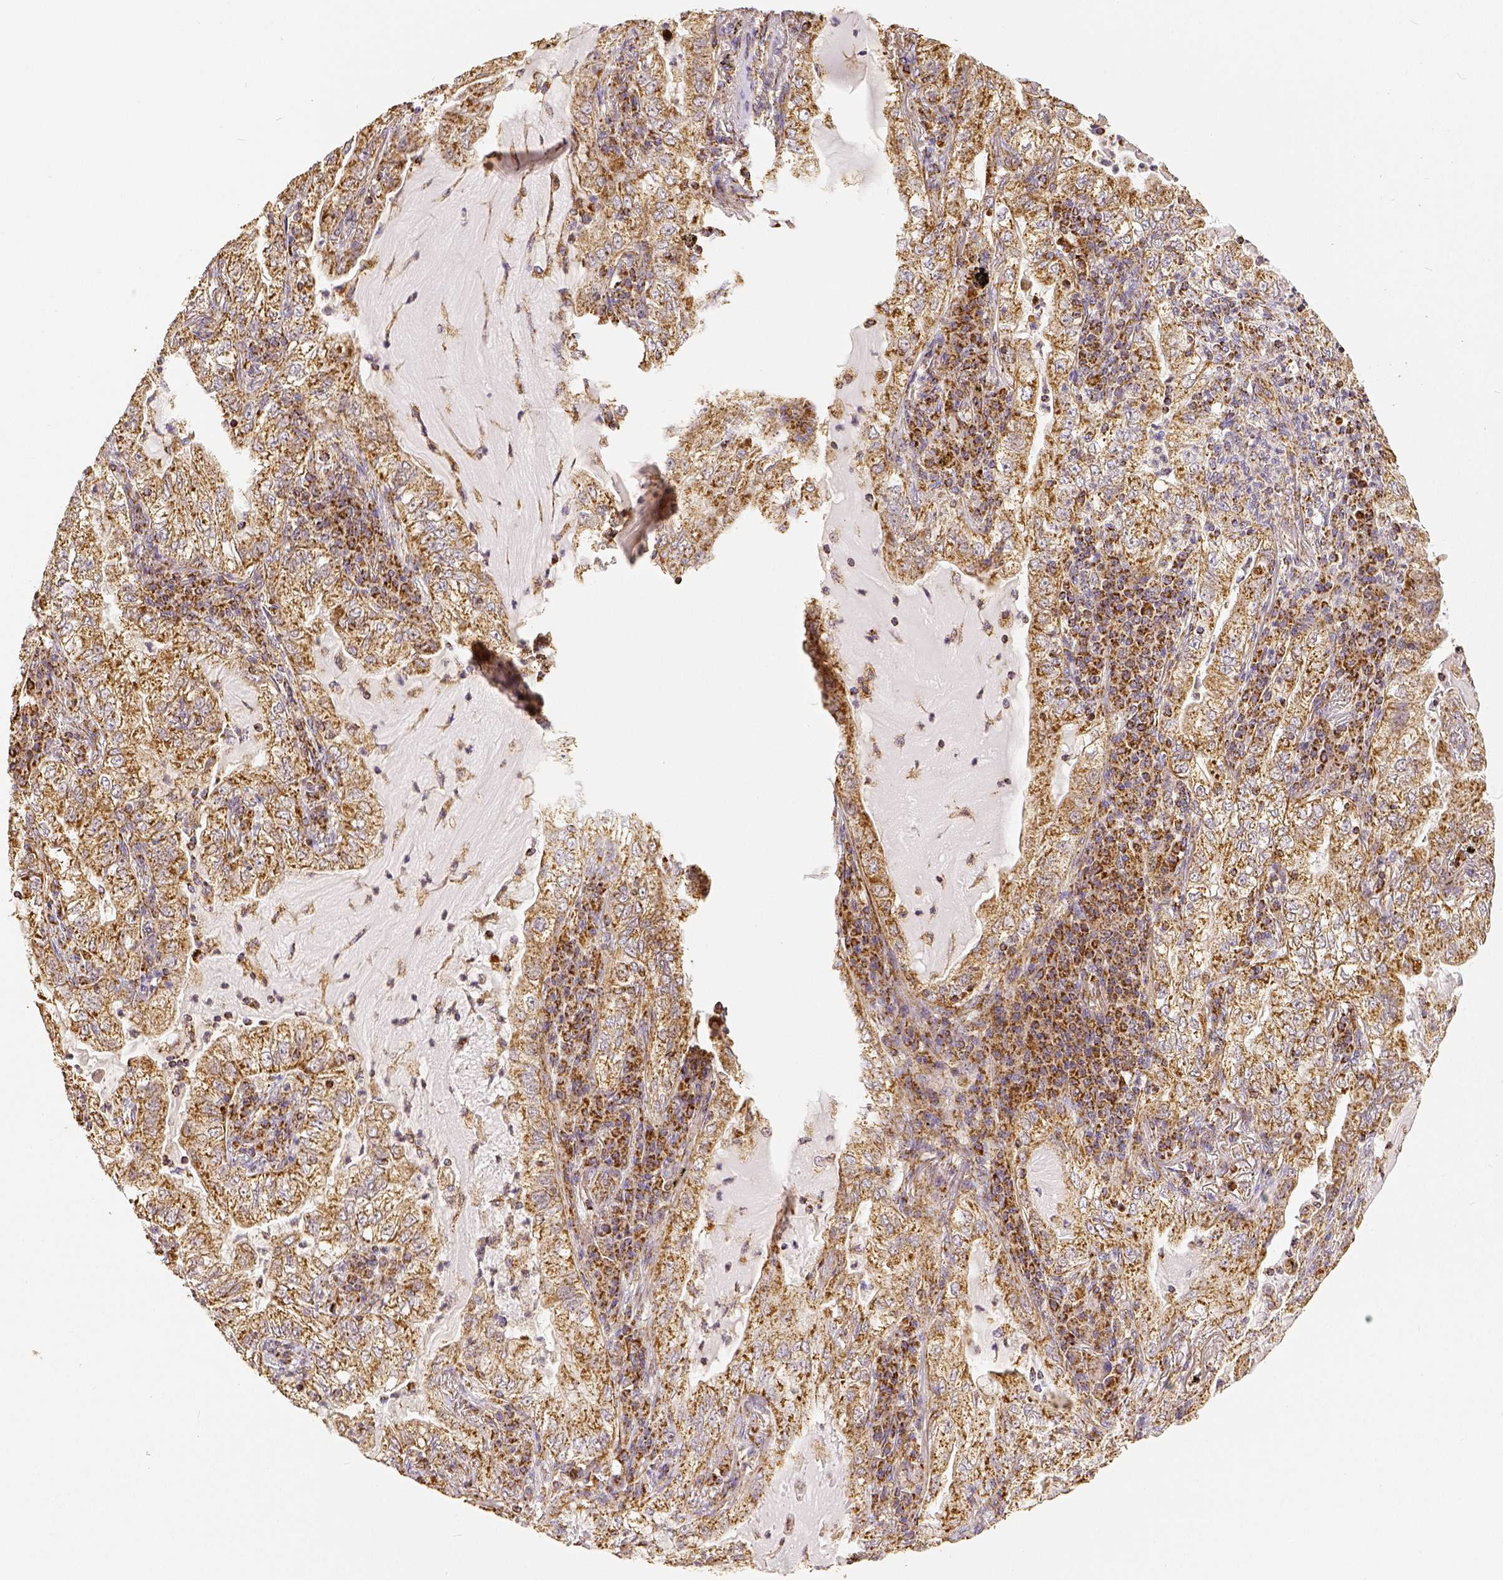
{"staining": {"intensity": "weak", "quantity": ">75%", "location": "cytoplasmic/membranous"}, "tissue": "lung cancer", "cell_type": "Tumor cells", "image_type": "cancer", "snomed": [{"axis": "morphology", "description": "Adenocarcinoma, NOS"}, {"axis": "topography", "description": "Lung"}], "caption": "Weak cytoplasmic/membranous positivity is present in approximately >75% of tumor cells in adenocarcinoma (lung).", "gene": "SDHB", "patient": {"sex": "female", "age": 73}}